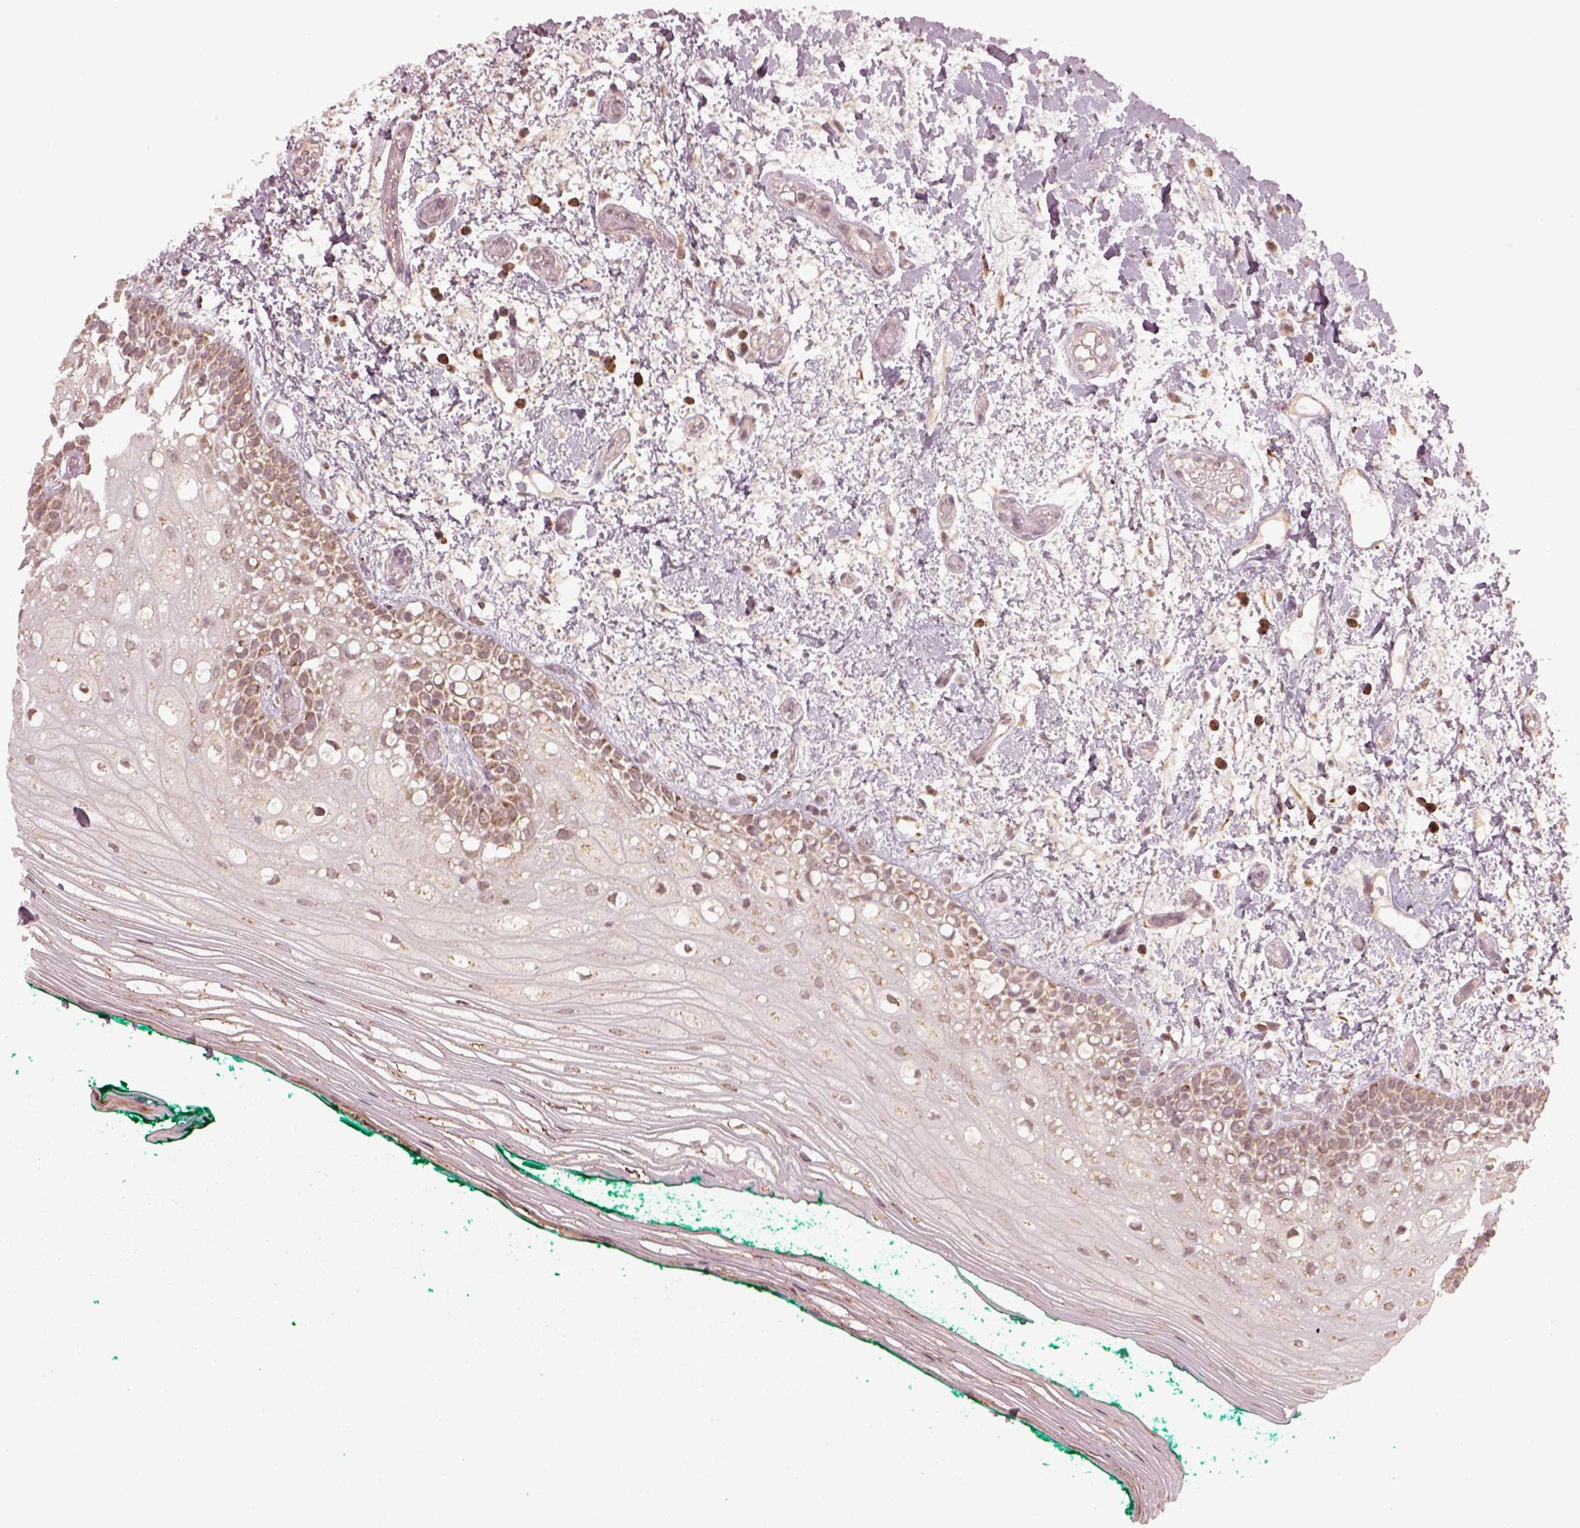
{"staining": {"intensity": "moderate", "quantity": ">75%", "location": "cytoplasmic/membranous"}, "tissue": "oral mucosa", "cell_type": "Squamous epithelial cells", "image_type": "normal", "snomed": [{"axis": "morphology", "description": "Normal tissue, NOS"}, {"axis": "topography", "description": "Oral tissue"}], "caption": "Immunohistochemical staining of benign human oral mucosa shows >75% levels of moderate cytoplasmic/membranous protein staining in approximately >75% of squamous epithelial cells. (DAB (3,3'-diaminobenzidine) = brown stain, brightfield microscopy at high magnification).", "gene": "SEL1L3", "patient": {"sex": "female", "age": 83}}